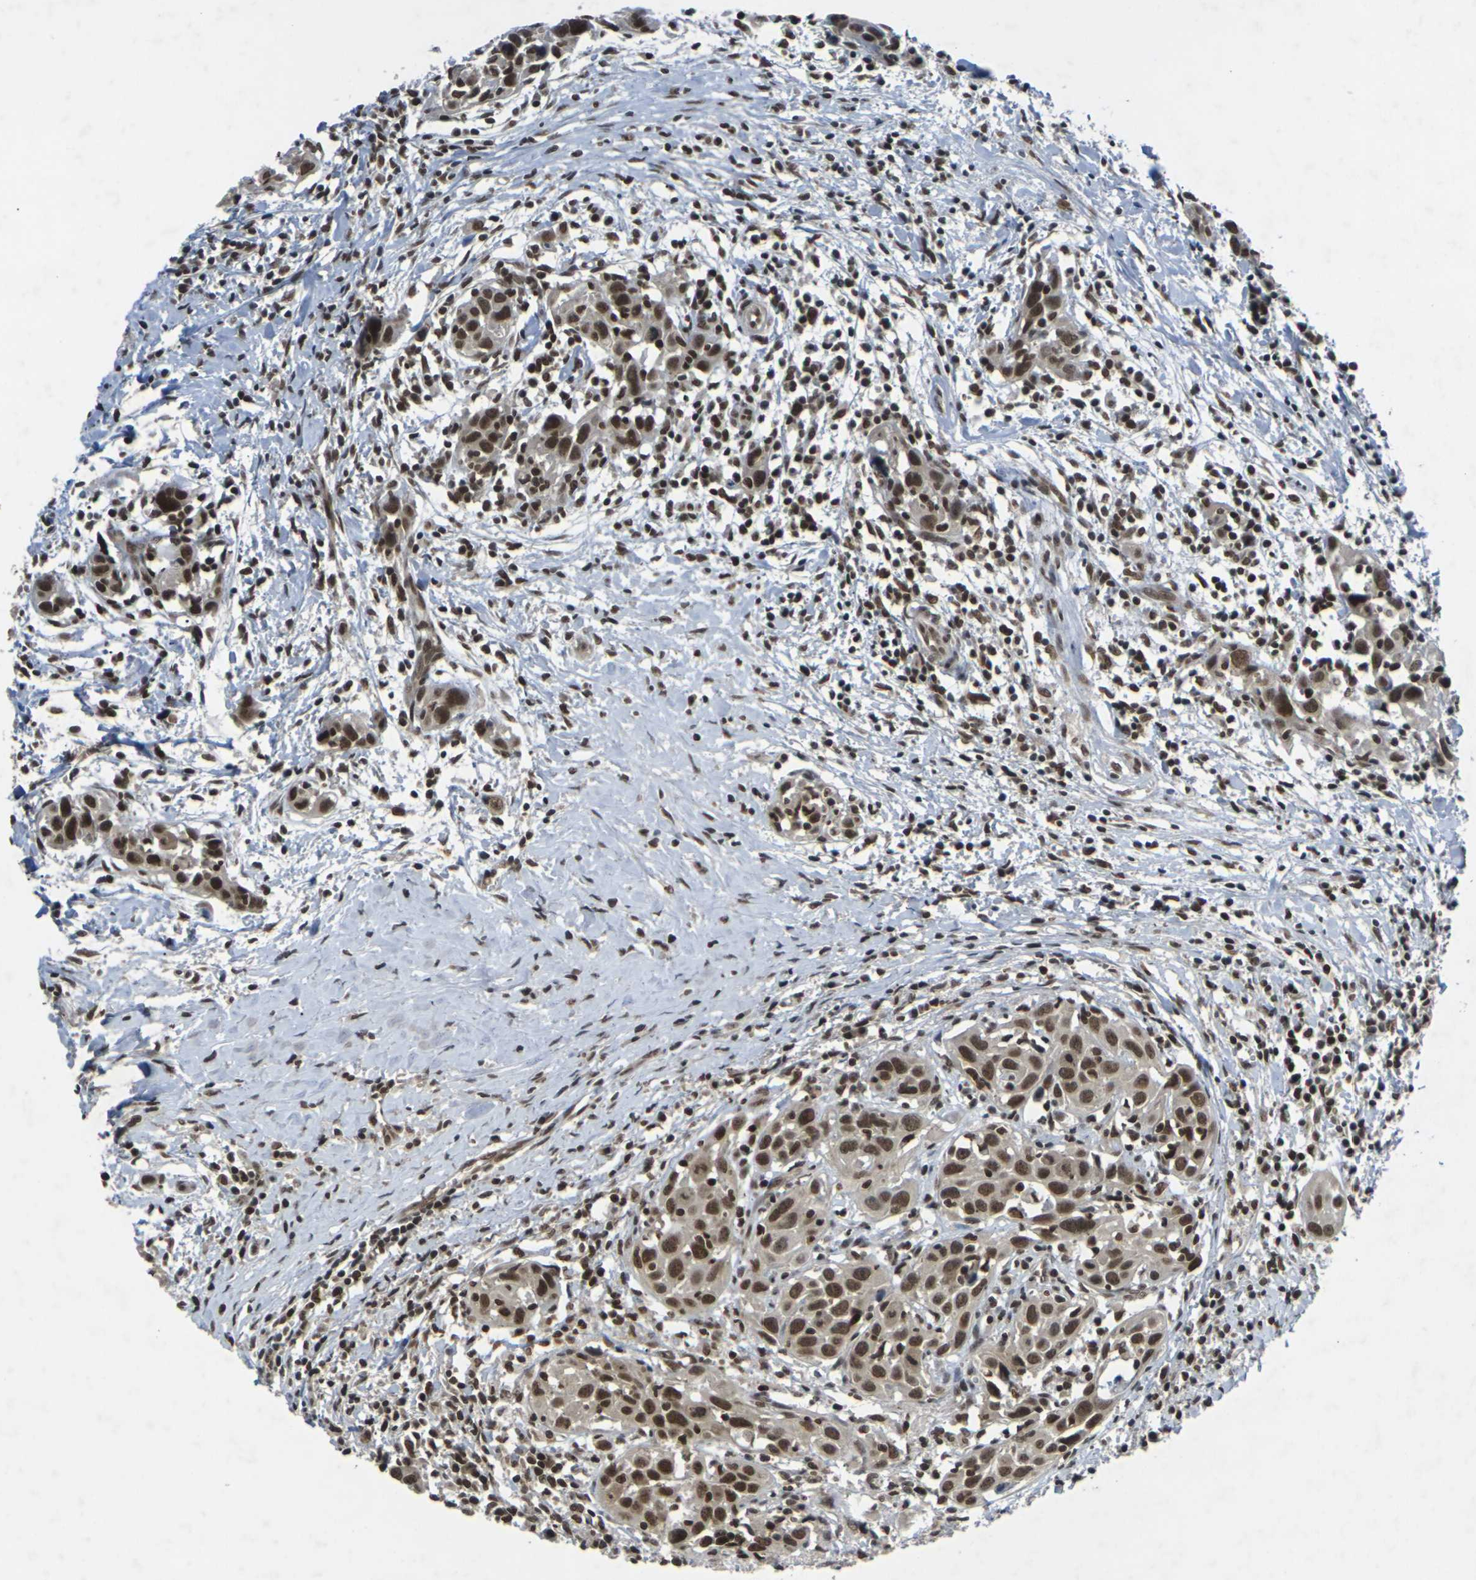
{"staining": {"intensity": "strong", "quantity": ">75%", "location": "nuclear"}, "tissue": "head and neck cancer", "cell_type": "Tumor cells", "image_type": "cancer", "snomed": [{"axis": "morphology", "description": "Squamous cell carcinoma, NOS"}, {"axis": "topography", "description": "Oral tissue"}, {"axis": "topography", "description": "Head-Neck"}], "caption": "Protein expression analysis of head and neck squamous cell carcinoma reveals strong nuclear positivity in about >75% of tumor cells.", "gene": "NELFA", "patient": {"sex": "female", "age": 50}}